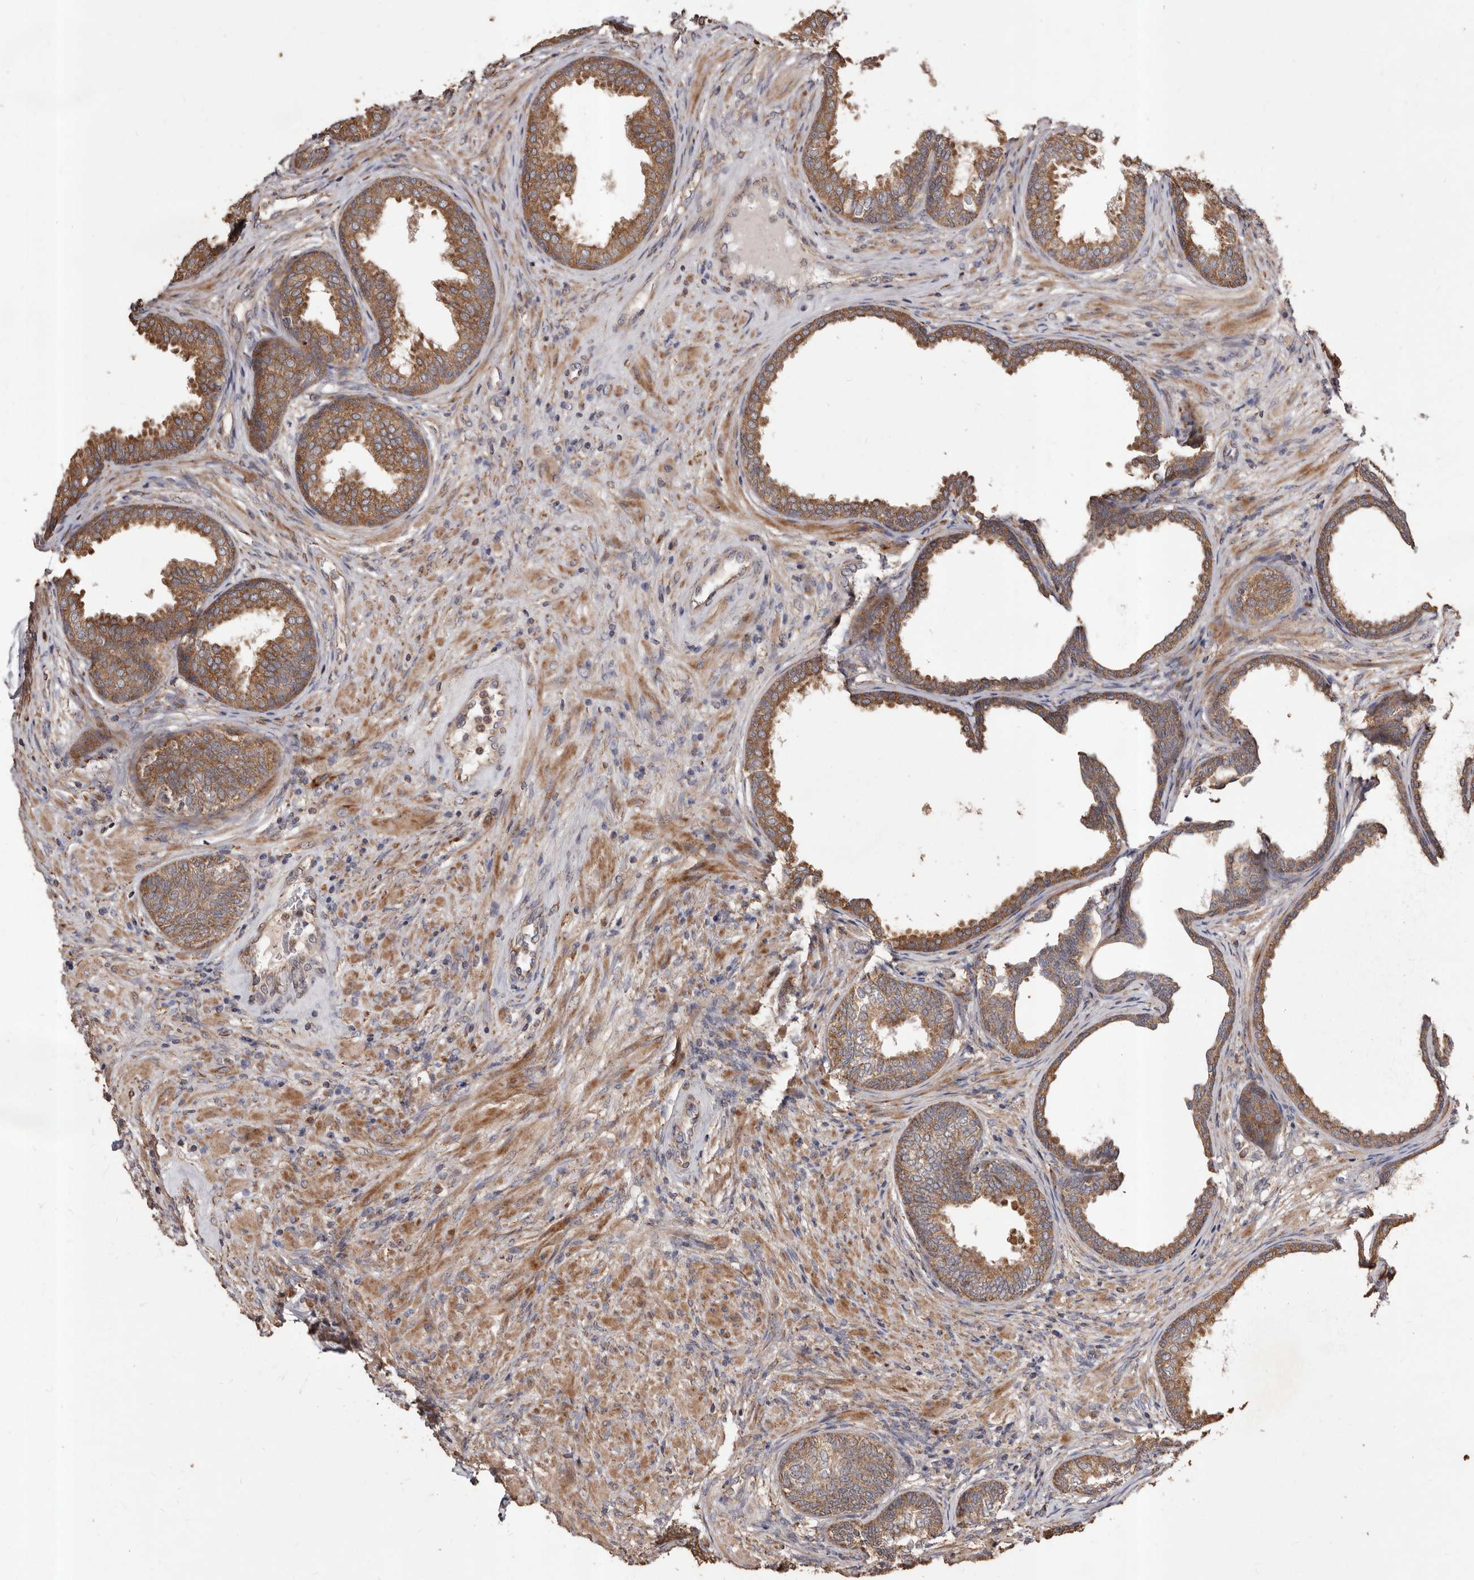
{"staining": {"intensity": "moderate", "quantity": ">75%", "location": "cytoplasmic/membranous"}, "tissue": "prostate", "cell_type": "Glandular cells", "image_type": "normal", "snomed": [{"axis": "morphology", "description": "Normal tissue, NOS"}, {"axis": "topography", "description": "Prostate"}], "caption": "Protein staining of benign prostate displays moderate cytoplasmic/membranous expression in approximately >75% of glandular cells. Immunohistochemistry stains the protein of interest in brown and the nuclei are stained blue.", "gene": "STEAP2", "patient": {"sex": "male", "age": 76}}